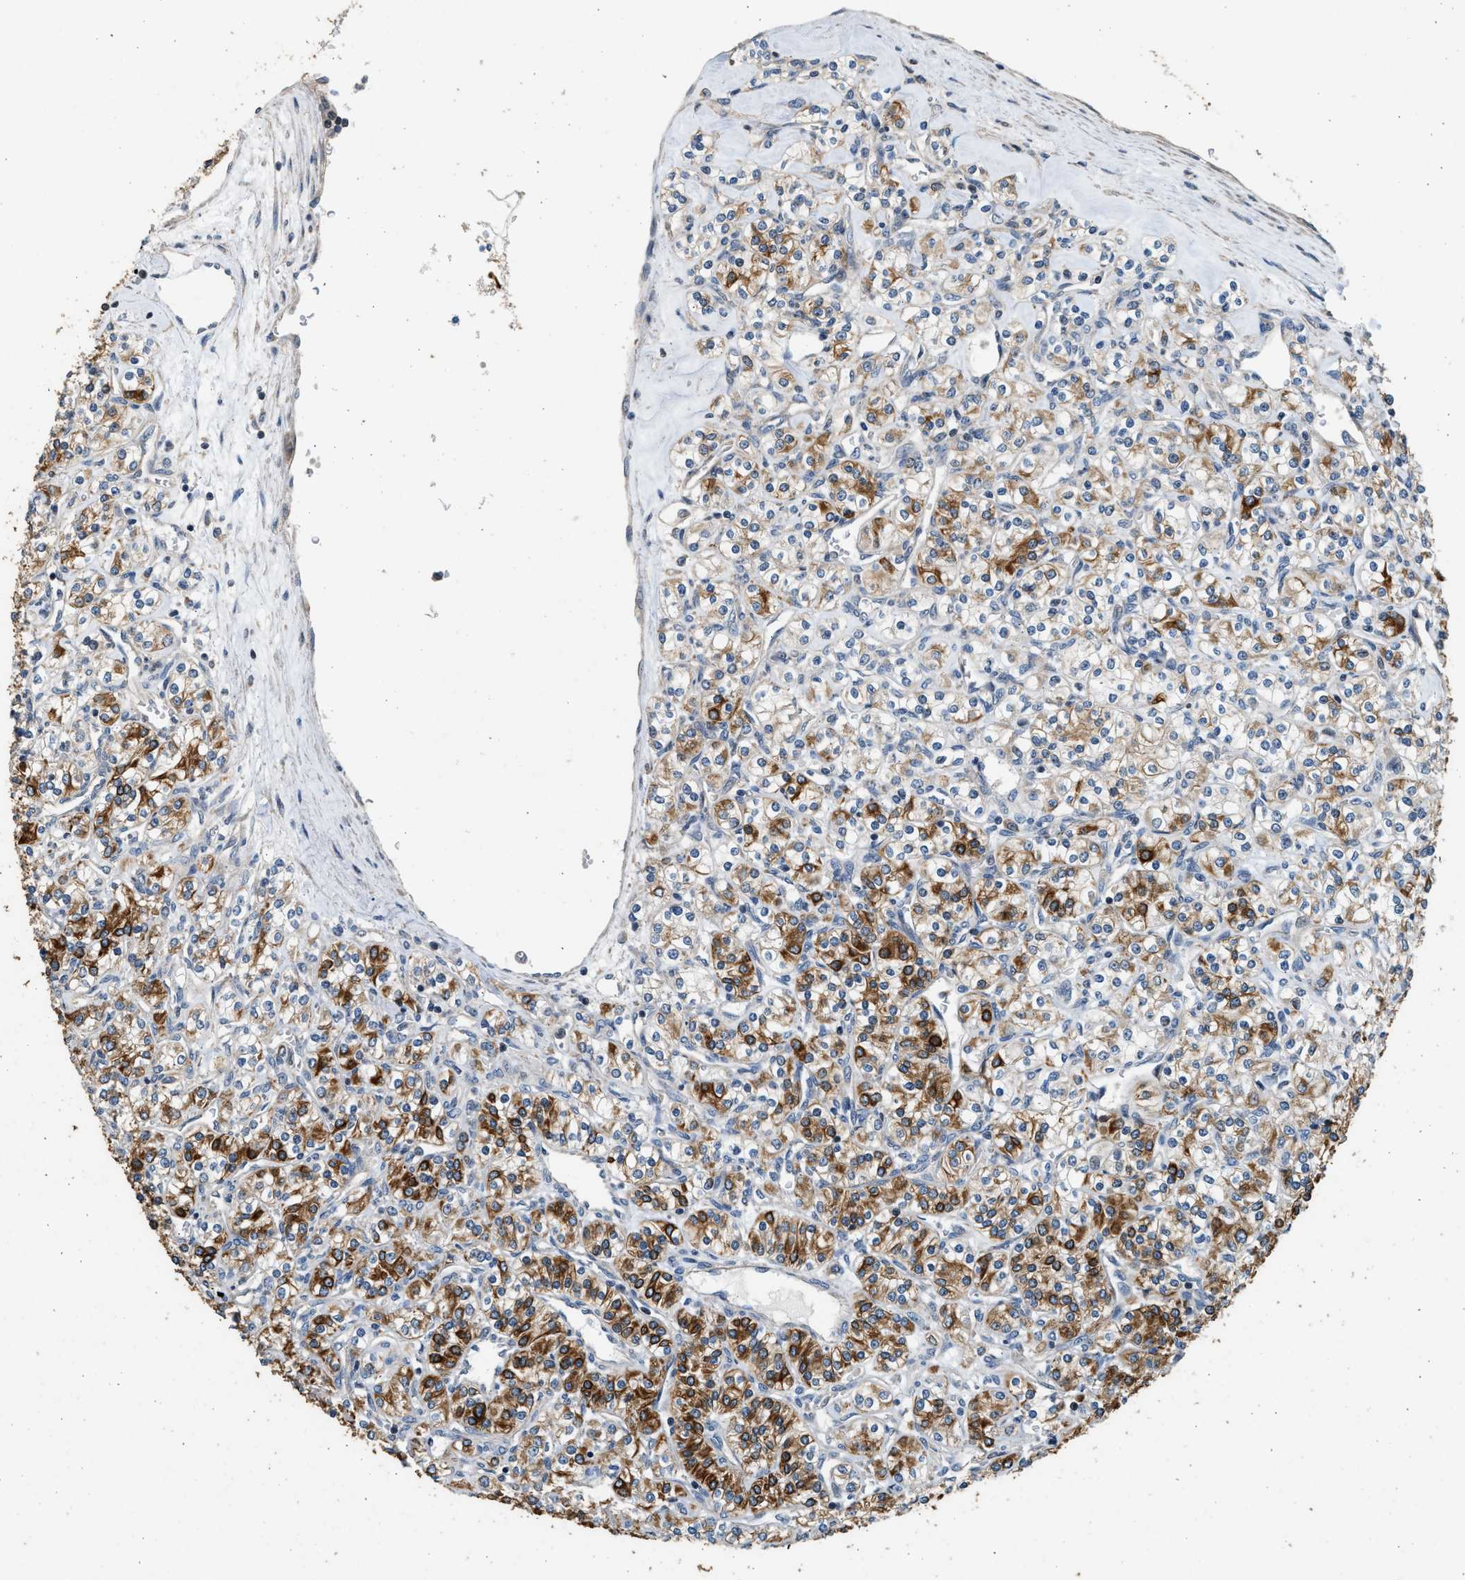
{"staining": {"intensity": "strong", "quantity": "25%-75%", "location": "cytoplasmic/membranous"}, "tissue": "renal cancer", "cell_type": "Tumor cells", "image_type": "cancer", "snomed": [{"axis": "morphology", "description": "Adenocarcinoma, NOS"}, {"axis": "topography", "description": "Kidney"}], "caption": "A high amount of strong cytoplasmic/membranous staining is identified in approximately 25%-75% of tumor cells in renal adenocarcinoma tissue. (Brightfield microscopy of DAB IHC at high magnification).", "gene": "PCLO", "patient": {"sex": "male", "age": 77}}